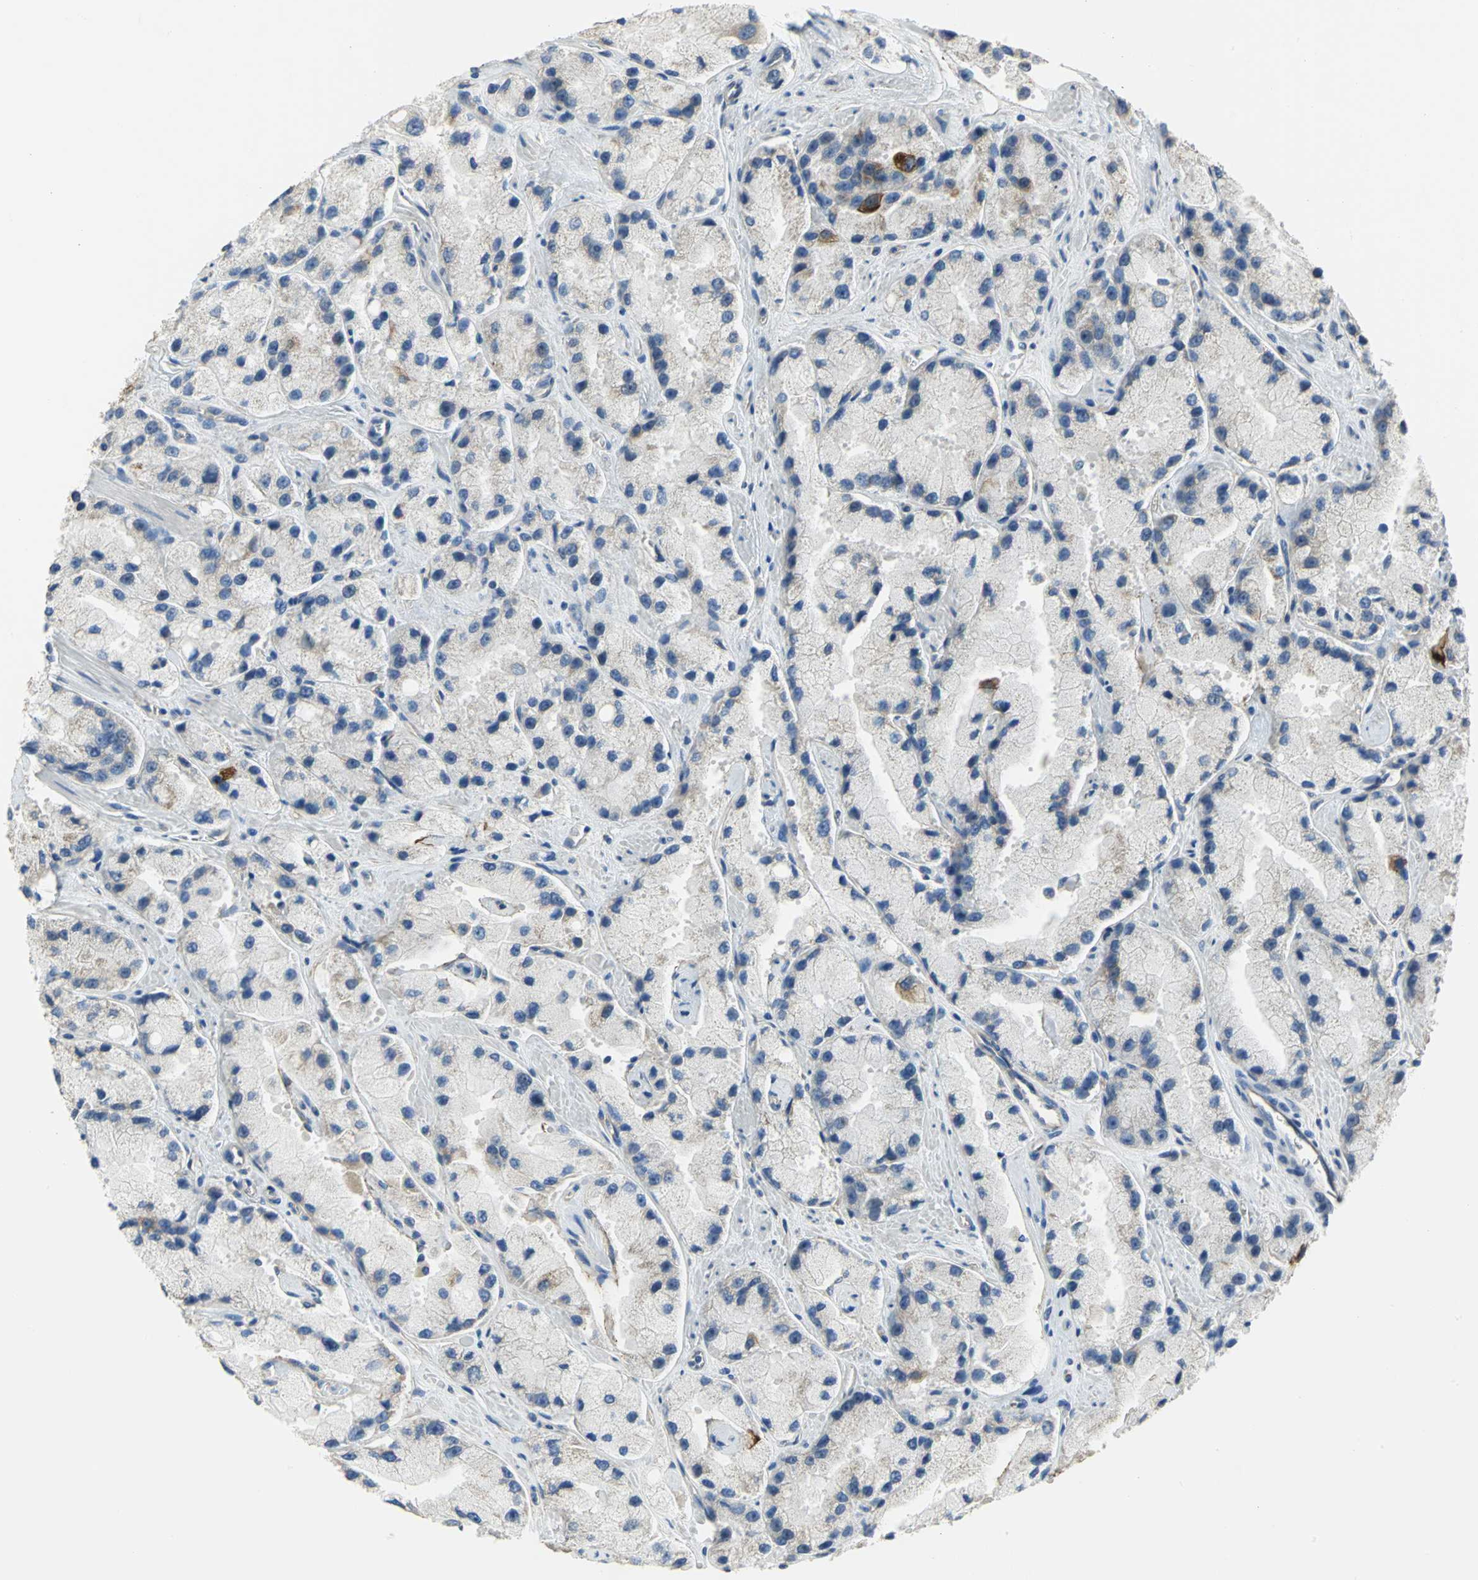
{"staining": {"intensity": "negative", "quantity": "none", "location": "none"}, "tissue": "prostate cancer", "cell_type": "Tumor cells", "image_type": "cancer", "snomed": [{"axis": "morphology", "description": "Adenocarcinoma, High grade"}, {"axis": "topography", "description": "Prostate"}], "caption": "High-grade adenocarcinoma (prostate) was stained to show a protein in brown. There is no significant staining in tumor cells.", "gene": "HTR1F", "patient": {"sex": "male", "age": 58}}